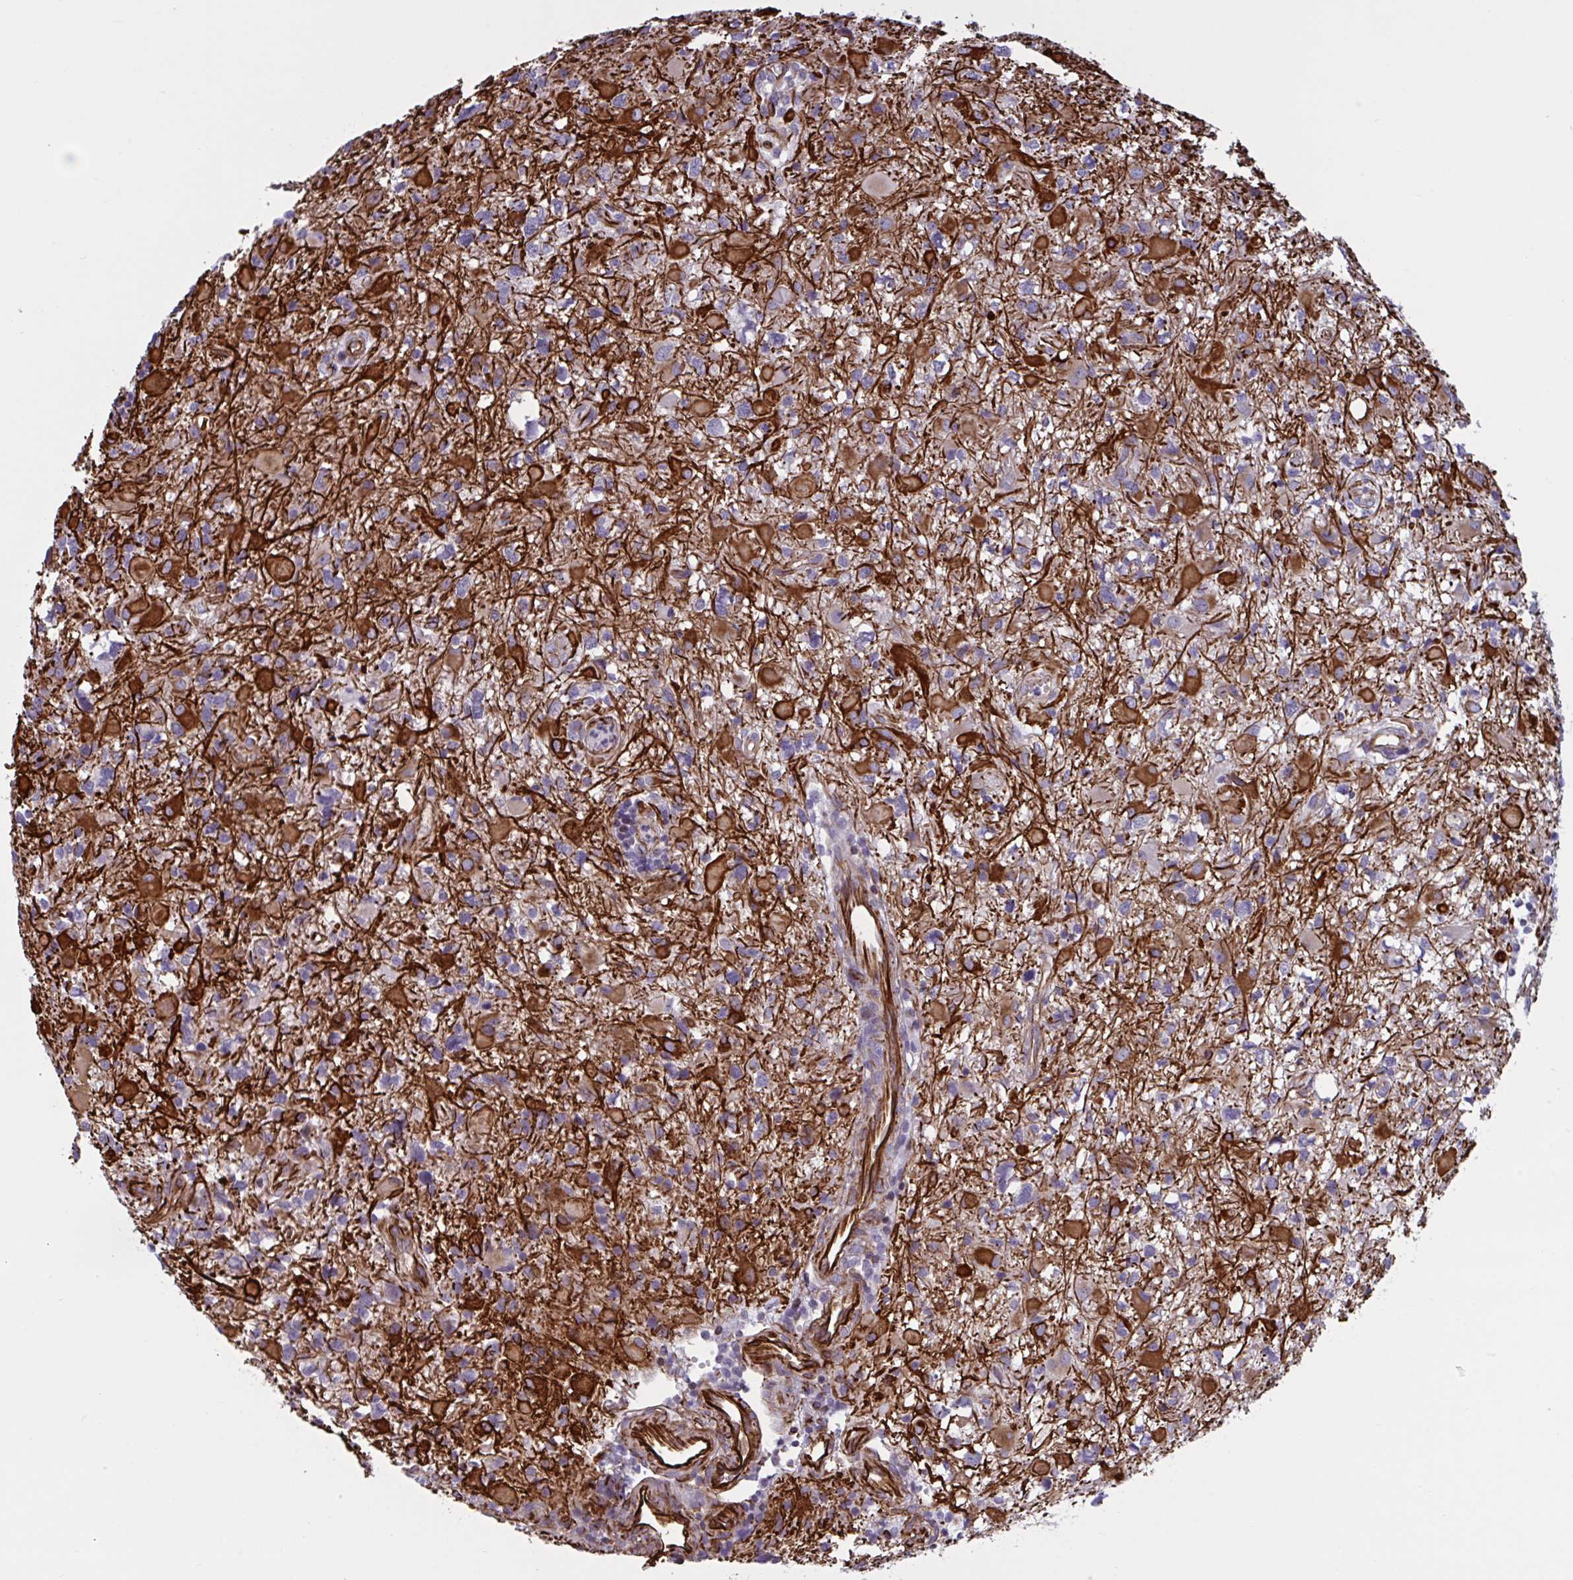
{"staining": {"intensity": "strong", "quantity": "<25%", "location": "cytoplasmic/membranous"}, "tissue": "glioma", "cell_type": "Tumor cells", "image_type": "cancer", "snomed": [{"axis": "morphology", "description": "Glioma, malignant, High grade"}, {"axis": "topography", "description": "Brain"}], "caption": "Immunohistochemical staining of high-grade glioma (malignant) exhibits medium levels of strong cytoplasmic/membranous positivity in approximately <25% of tumor cells.", "gene": "OR1L3", "patient": {"sex": "male", "age": 54}}